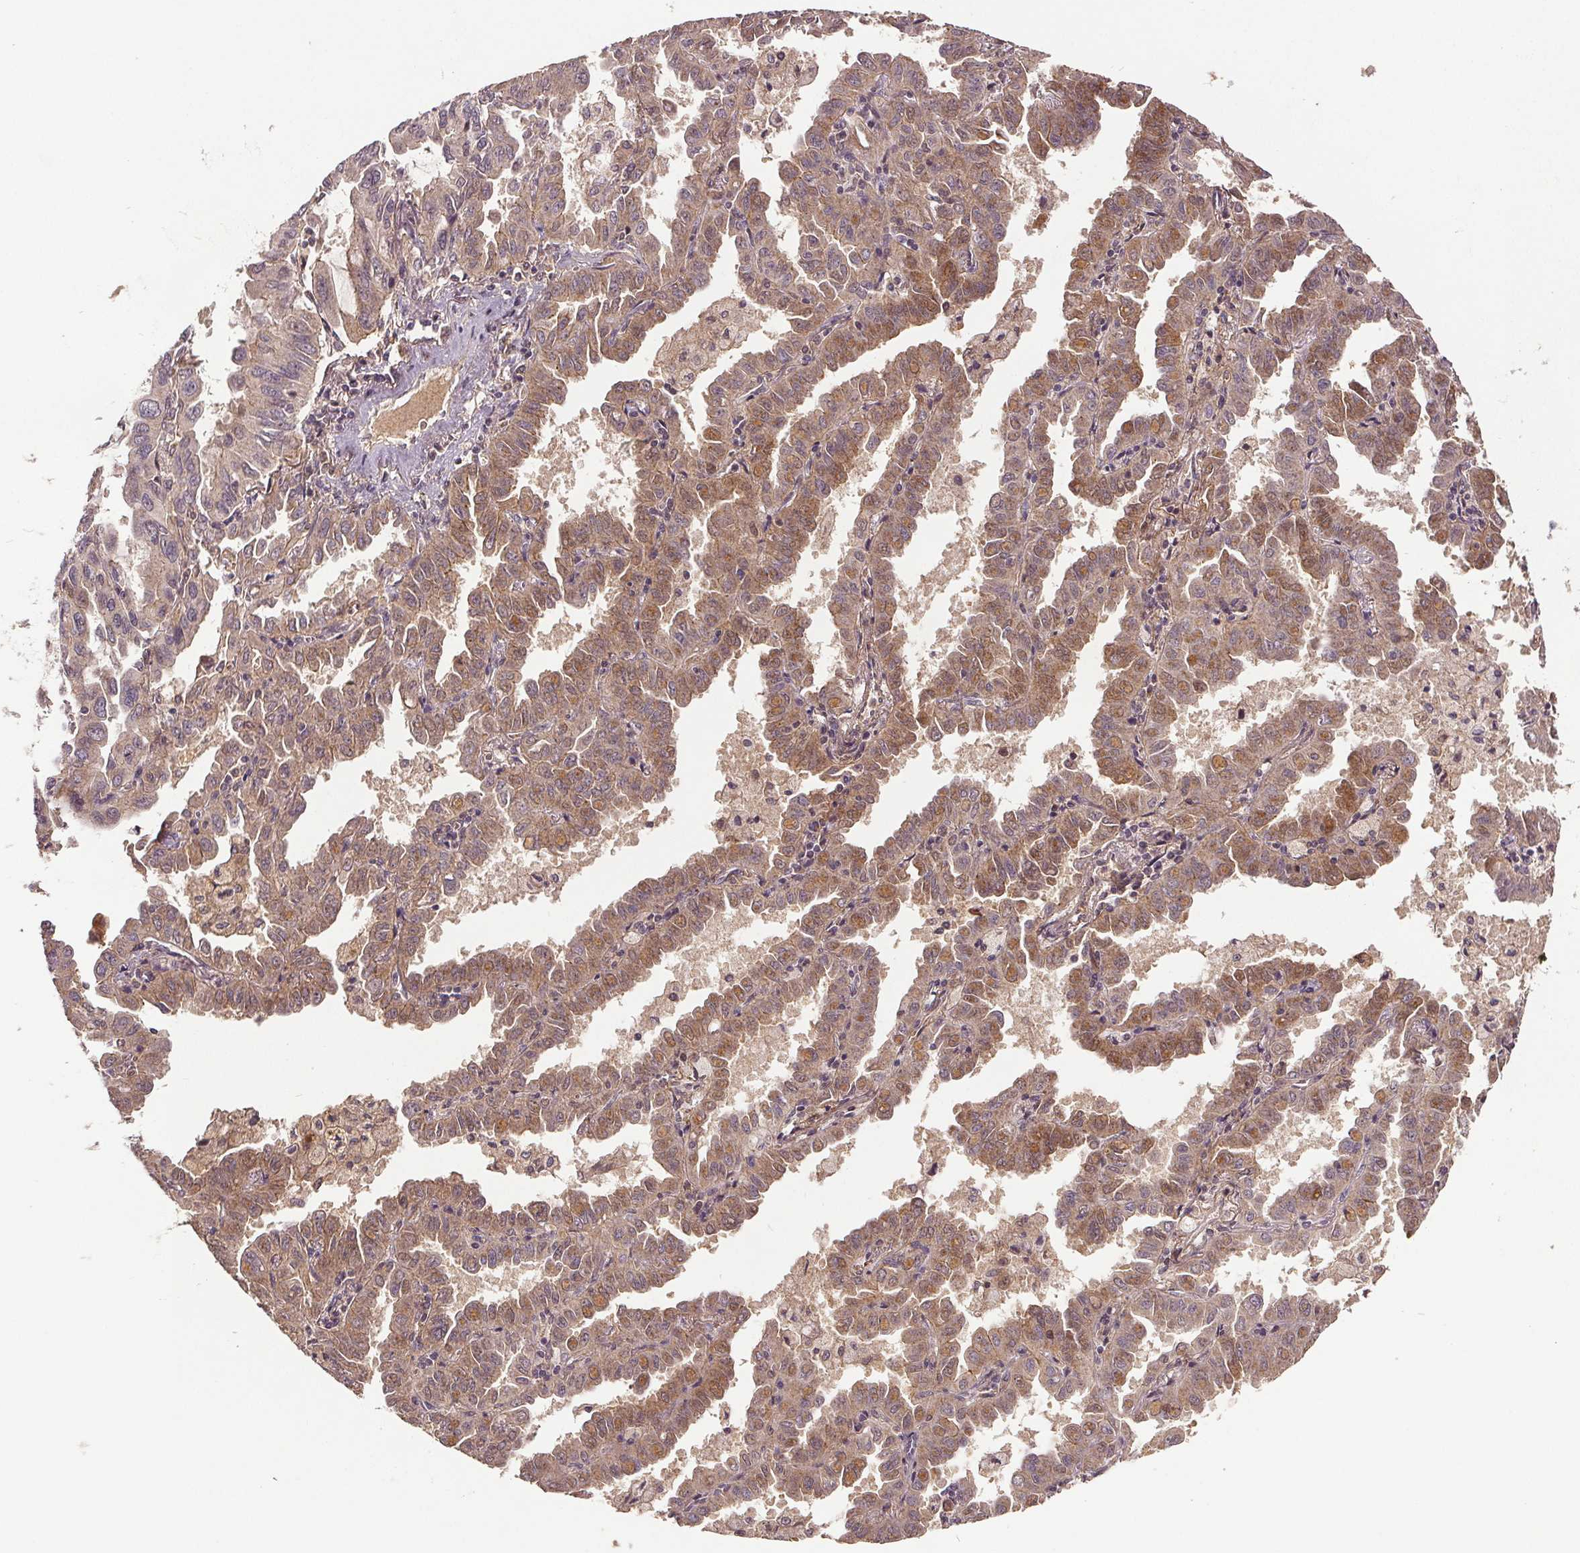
{"staining": {"intensity": "moderate", "quantity": "25%-75%", "location": "cytoplasmic/membranous"}, "tissue": "lung cancer", "cell_type": "Tumor cells", "image_type": "cancer", "snomed": [{"axis": "morphology", "description": "Adenocarcinoma, NOS"}, {"axis": "topography", "description": "Lung"}], "caption": "Adenocarcinoma (lung) stained for a protein exhibits moderate cytoplasmic/membranous positivity in tumor cells.", "gene": "EPHB3", "patient": {"sex": "male", "age": 64}}